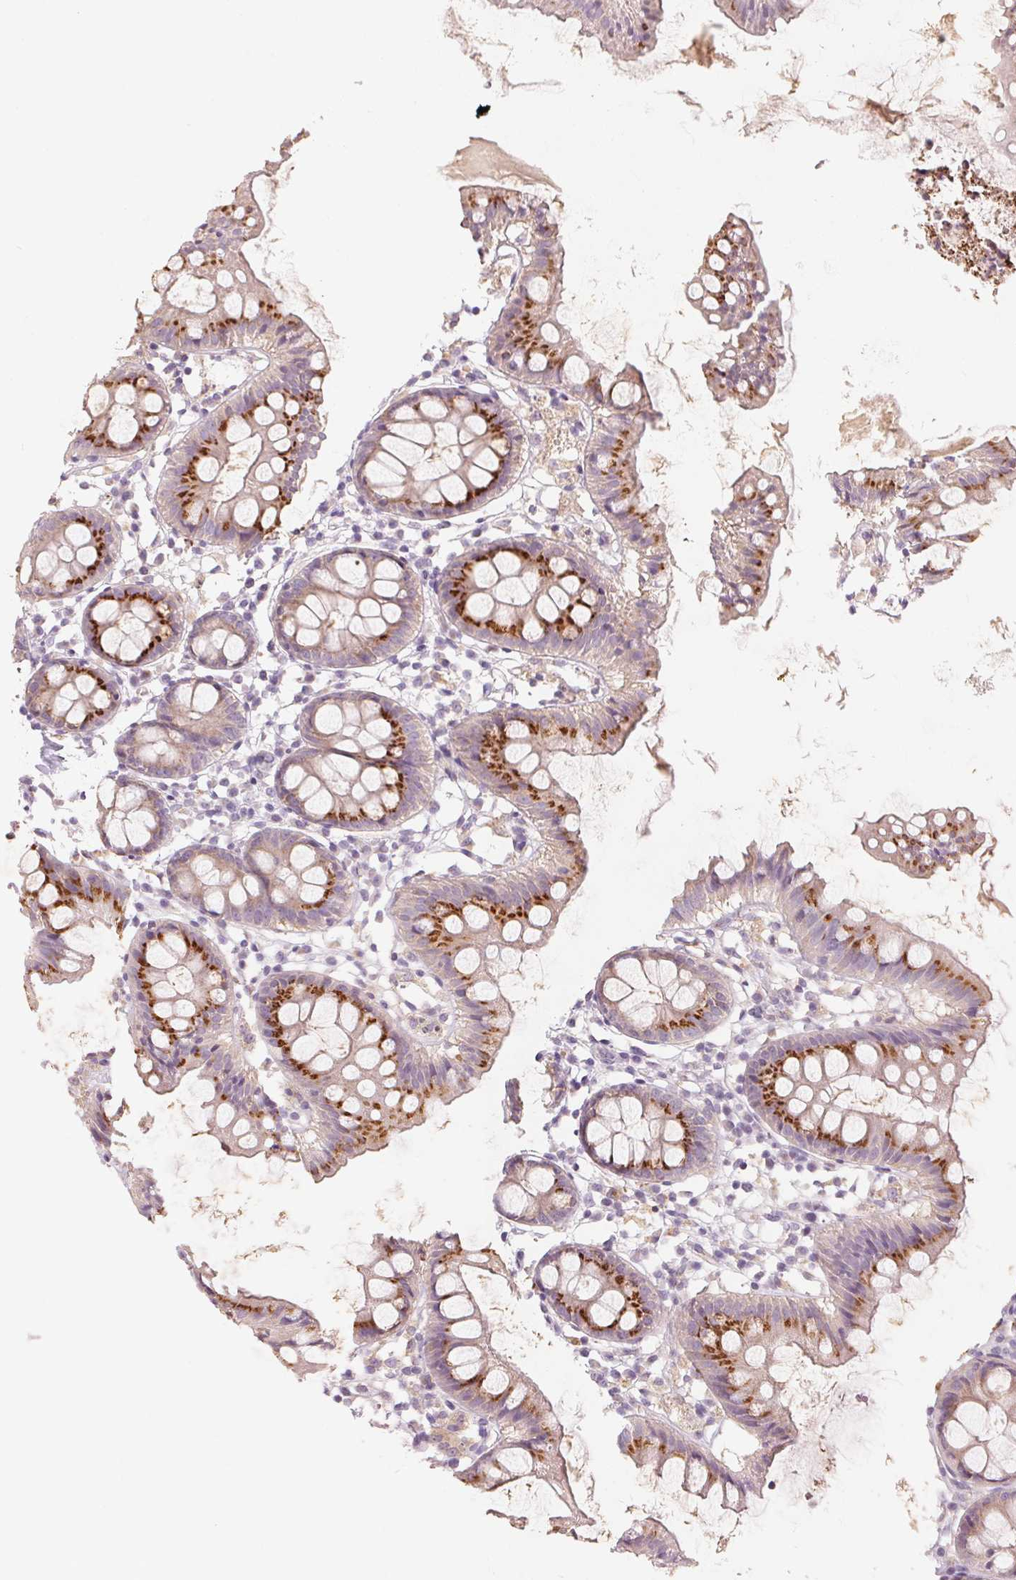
{"staining": {"intensity": "negative", "quantity": "none", "location": "none"}, "tissue": "colon", "cell_type": "Endothelial cells", "image_type": "normal", "snomed": [{"axis": "morphology", "description": "Normal tissue, NOS"}, {"axis": "topography", "description": "Colon"}], "caption": "The micrograph displays no significant expression in endothelial cells of colon.", "gene": "DRAM2", "patient": {"sex": "female", "age": 84}}